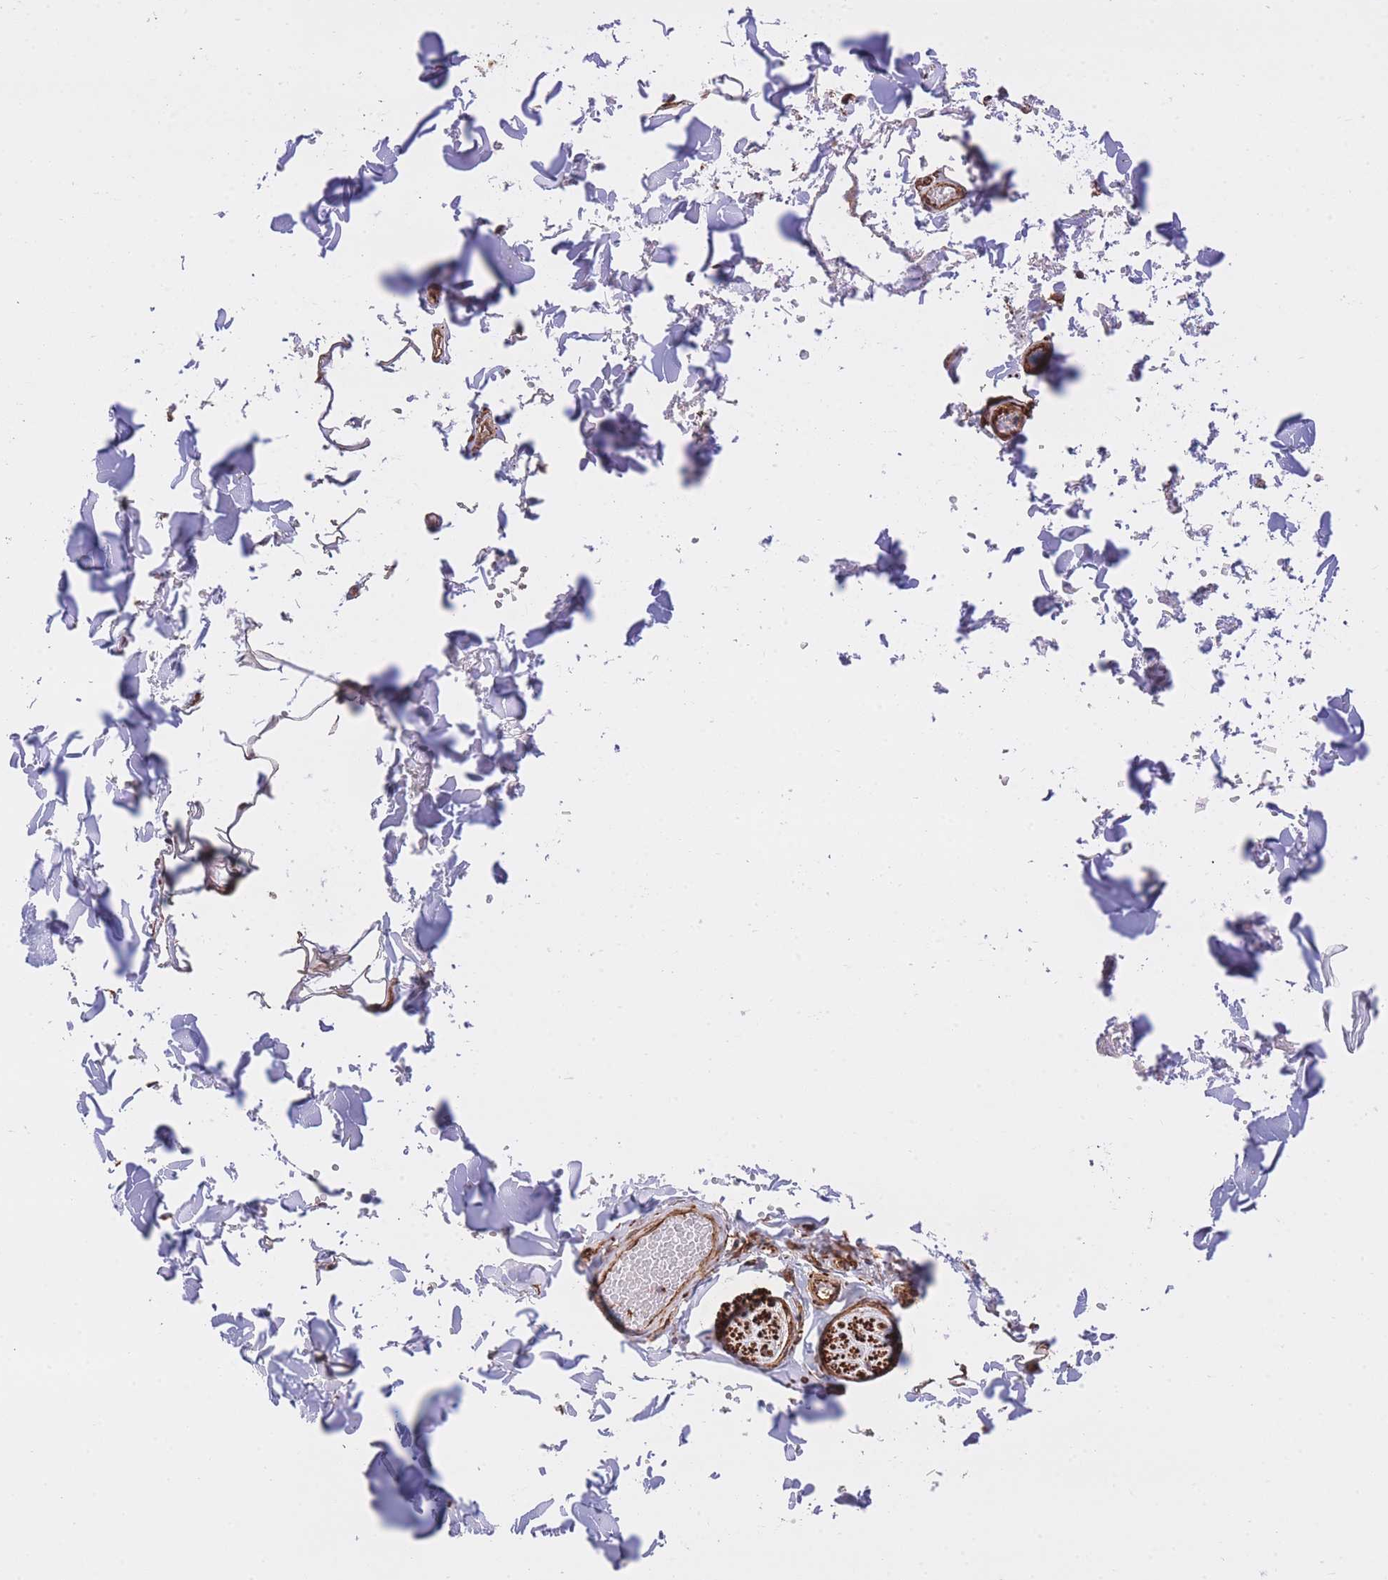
{"staining": {"intensity": "moderate", "quantity": ">75%", "location": "cytoplasmic/membranous"}, "tissue": "adipose tissue", "cell_type": "Adipocytes", "image_type": "normal", "snomed": [{"axis": "morphology", "description": "Normal tissue, NOS"}, {"axis": "topography", "description": "Salivary gland"}, {"axis": "topography", "description": "Peripheral nerve tissue"}], "caption": "Protein expression analysis of normal adipose tissue exhibits moderate cytoplasmic/membranous staining in approximately >75% of adipocytes.", "gene": "EXOSC8", "patient": {"sex": "male", "age": 38}}